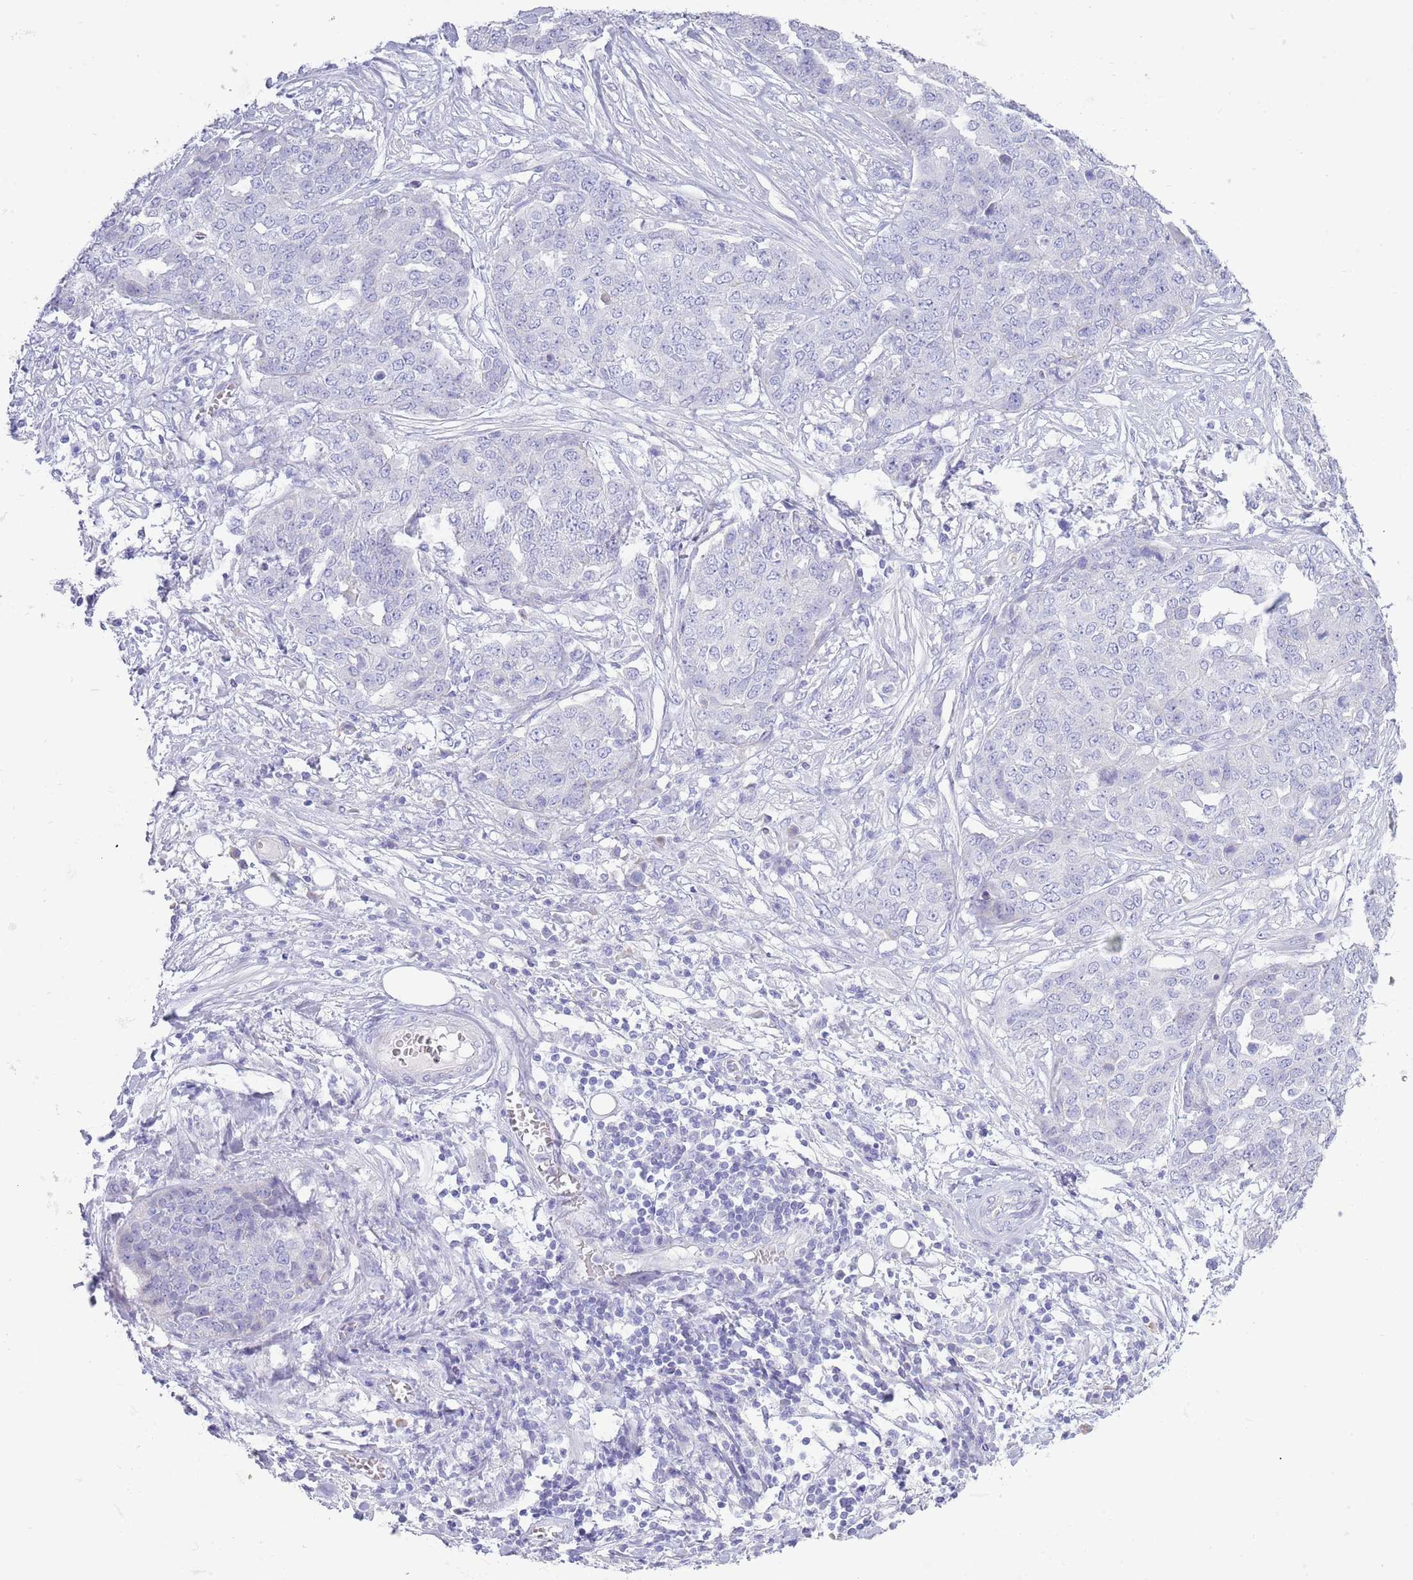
{"staining": {"intensity": "negative", "quantity": "none", "location": "none"}, "tissue": "ovarian cancer", "cell_type": "Tumor cells", "image_type": "cancer", "snomed": [{"axis": "morphology", "description": "Cystadenocarcinoma, serous, NOS"}, {"axis": "topography", "description": "Soft tissue"}, {"axis": "topography", "description": "Ovary"}], "caption": "This is an immunohistochemistry photomicrograph of serous cystadenocarcinoma (ovarian). There is no expression in tumor cells.", "gene": "ACR", "patient": {"sex": "female", "age": 57}}